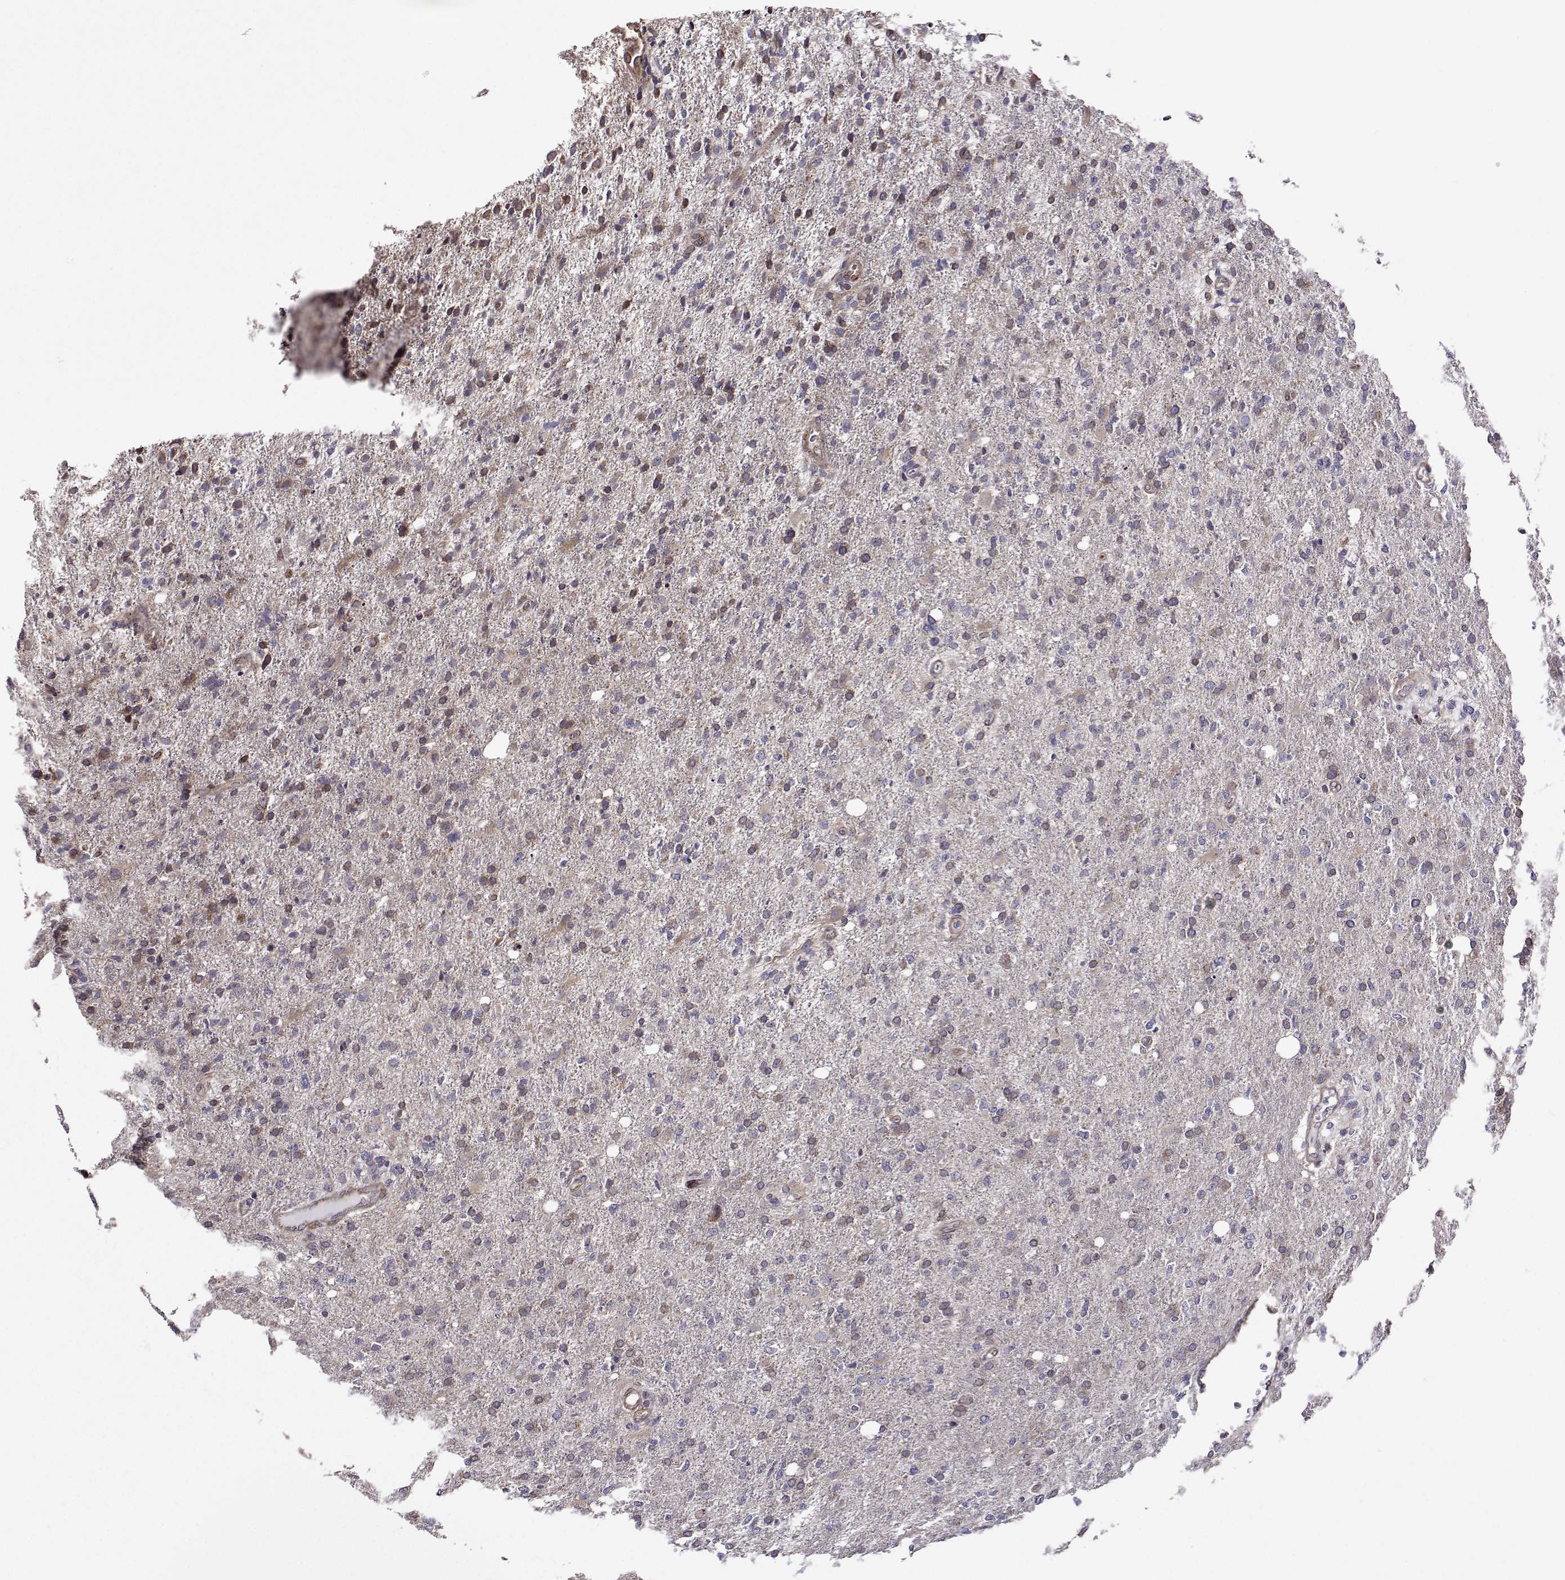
{"staining": {"intensity": "negative", "quantity": "none", "location": "none"}, "tissue": "glioma", "cell_type": "Tumor cells", "image_type": "cancer", "snomed": [{"axis": "morphology", "description": "Glioma, malignant, High grade"}, {"axis": "topography", "description": "Cerebral cortex"}], "caption": "Immunohistochemistry histopathology image of neoplastic tissue: human glioma stained with DAB shows no significant protein staining in tumor cells. Nuclei are stained in blue.", "gene": "PGRMC2", "patient": {"sex": "male", "age": 70}}